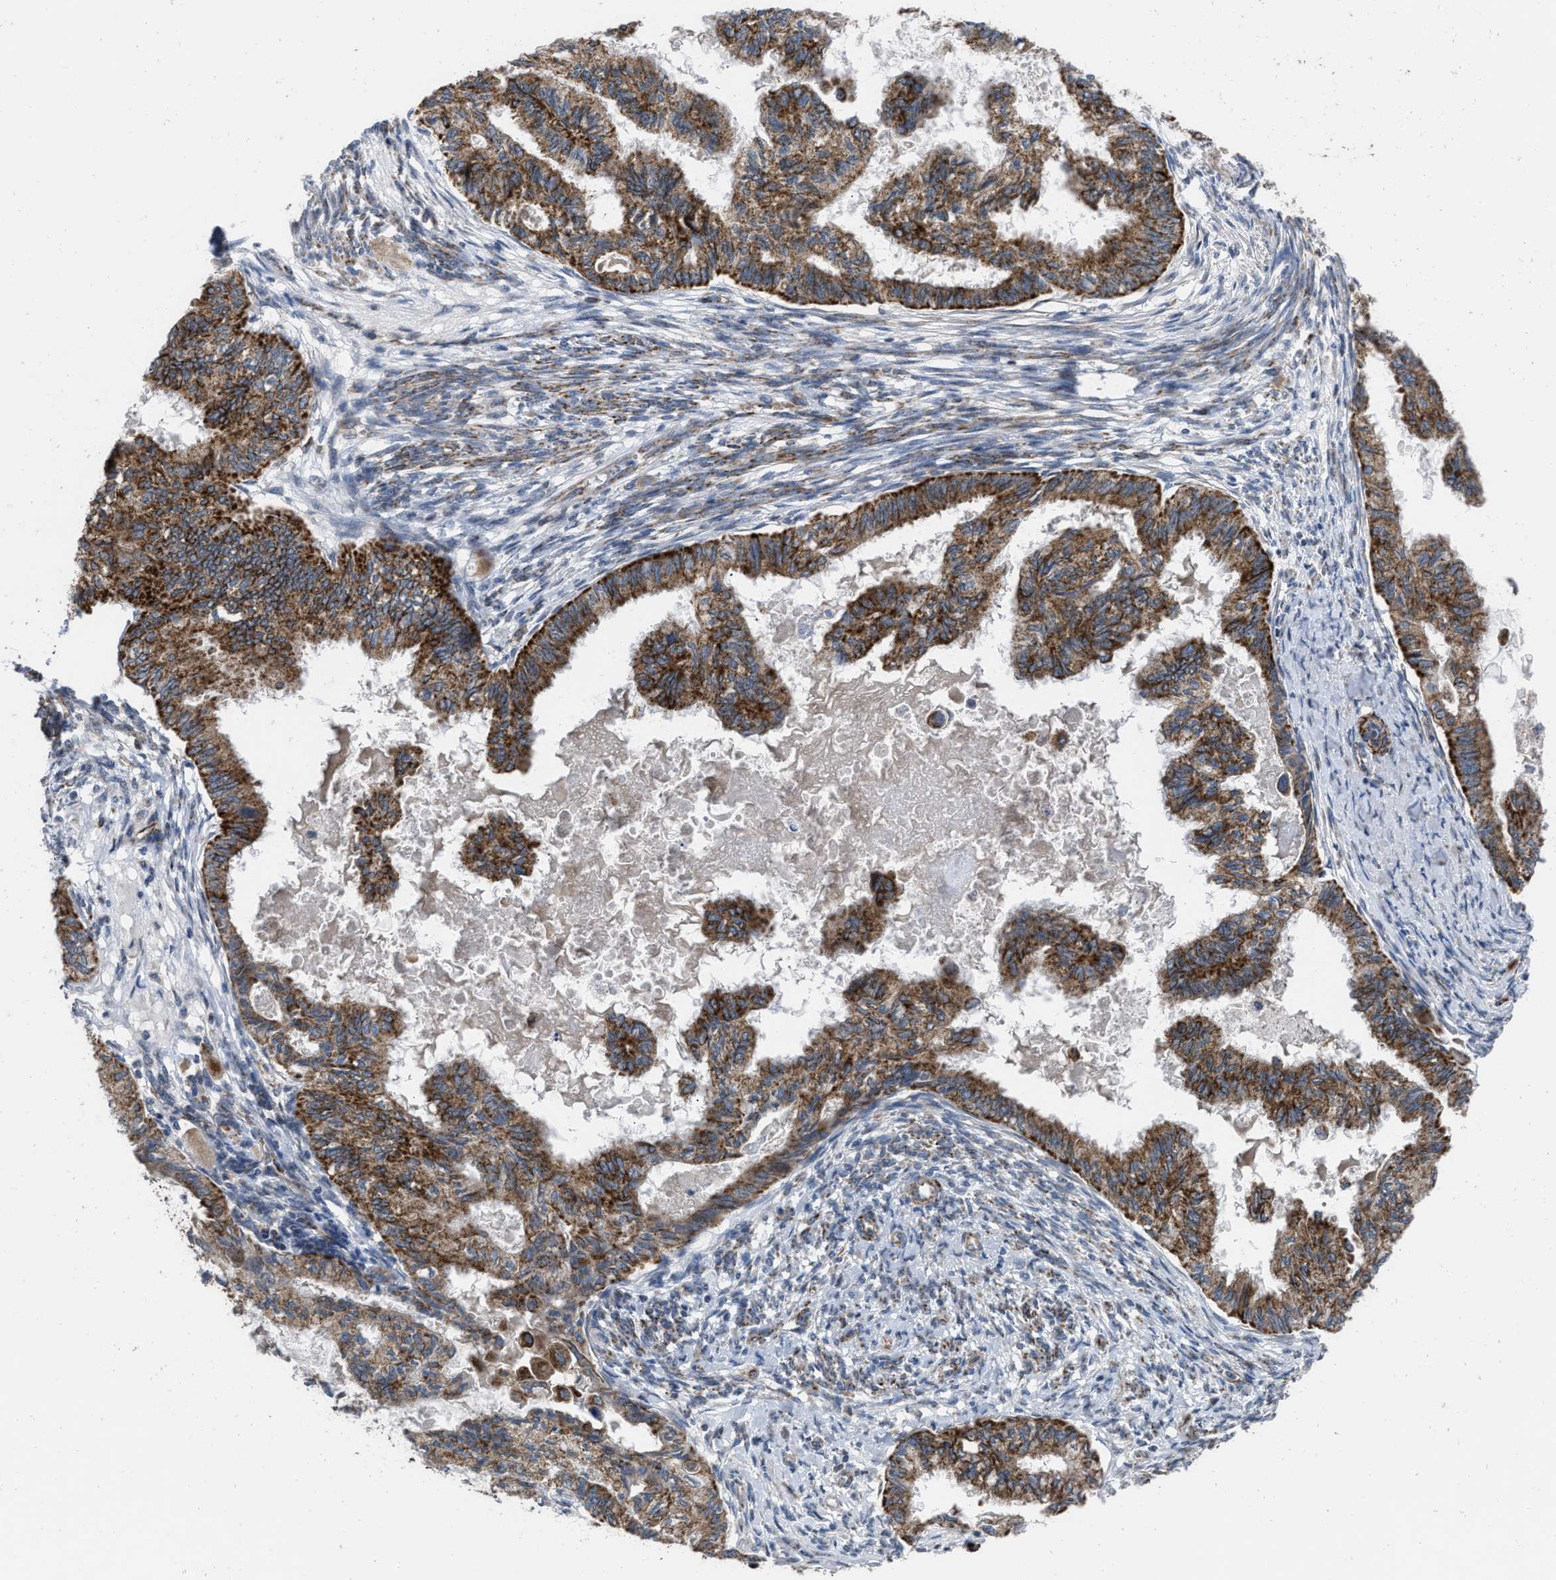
{"staining": {"intensity": "strong", "quantity": ">75%", "location": "cytoplasmic/membranous"}, "tissue": "cervical cancer", "cell_type": "Tumor cells", "image_type": "cancer", "snomed": [{"axis": "morphology", "description": "Normal tissue, NOS"}, {"axis": "morphology", "description": "Adenocarcinoma, NOS"}, {"axis": "topography", "description": "Cervix"}, {"axis": "topography", "description": "Endometrium"}], "caption": "High-power microscopy captured an IHC micrograph of cervical cancer, revealing strong cytoplasmic/membranous positivity in approximately >75% of tumor cells.", "gene": "AKAP1", "patient": {"sex": "female", "age": 86}}